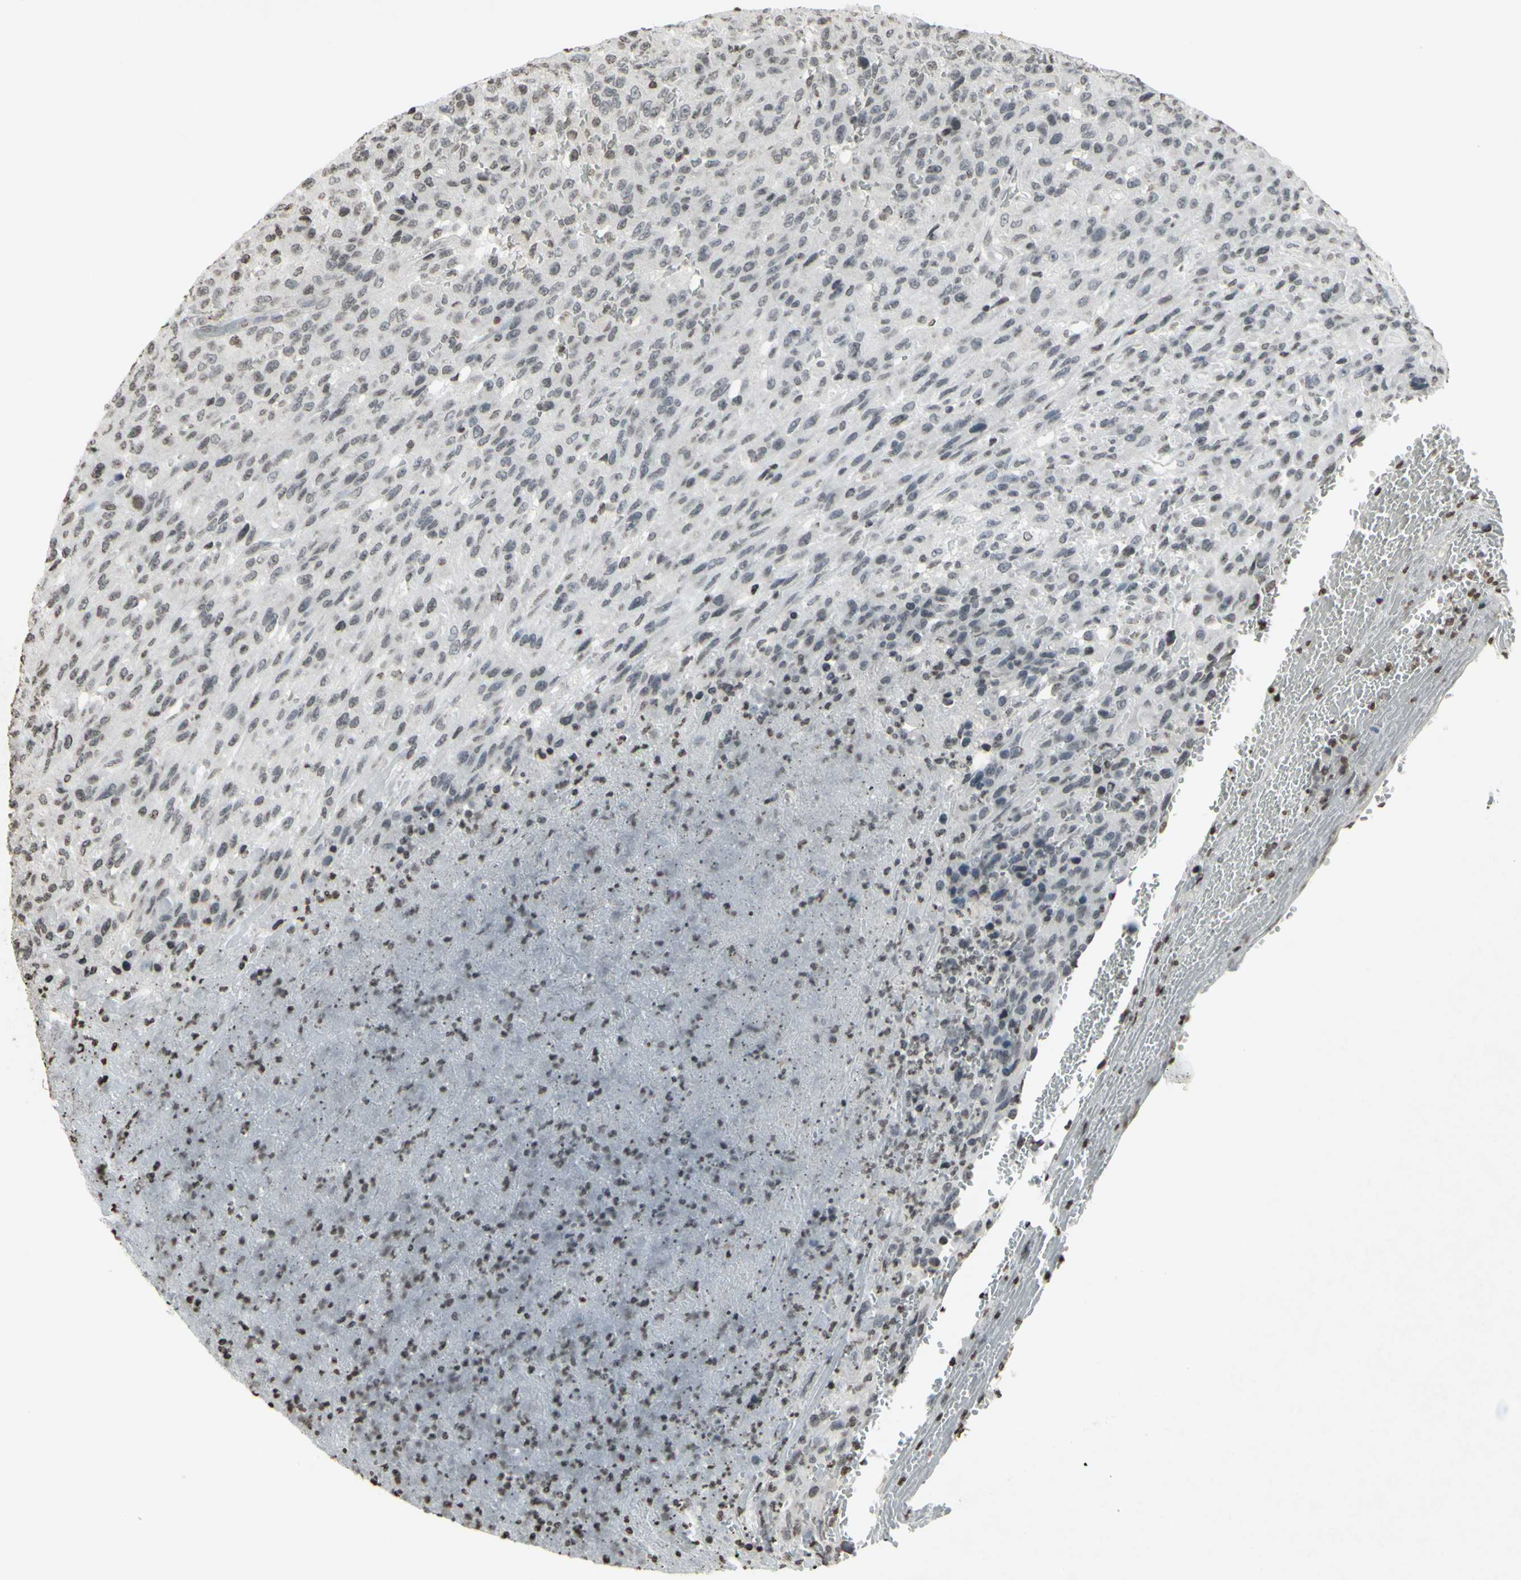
{"staining": {"intensity": "negative", "quantity": "none", "location": "none"}, "tissue": "urothelial cancer", "cell_type": "Tumor cells", "image_type": "cancer", "snomed": [{"axis": "morphology", "description": "Urothelial carcinoma, High grade"}, {"axis": "topography", "description": "Urinary bladder"}], "caption": "An immunohistochemistry (IHC) image of urothelial carcinoma (high-grade) is shown. There is no staining in tumor cells of urothelial carcinoma (high-grade).", "gene": "CD79B", "patient": {"sex": "male", "age": 66}}